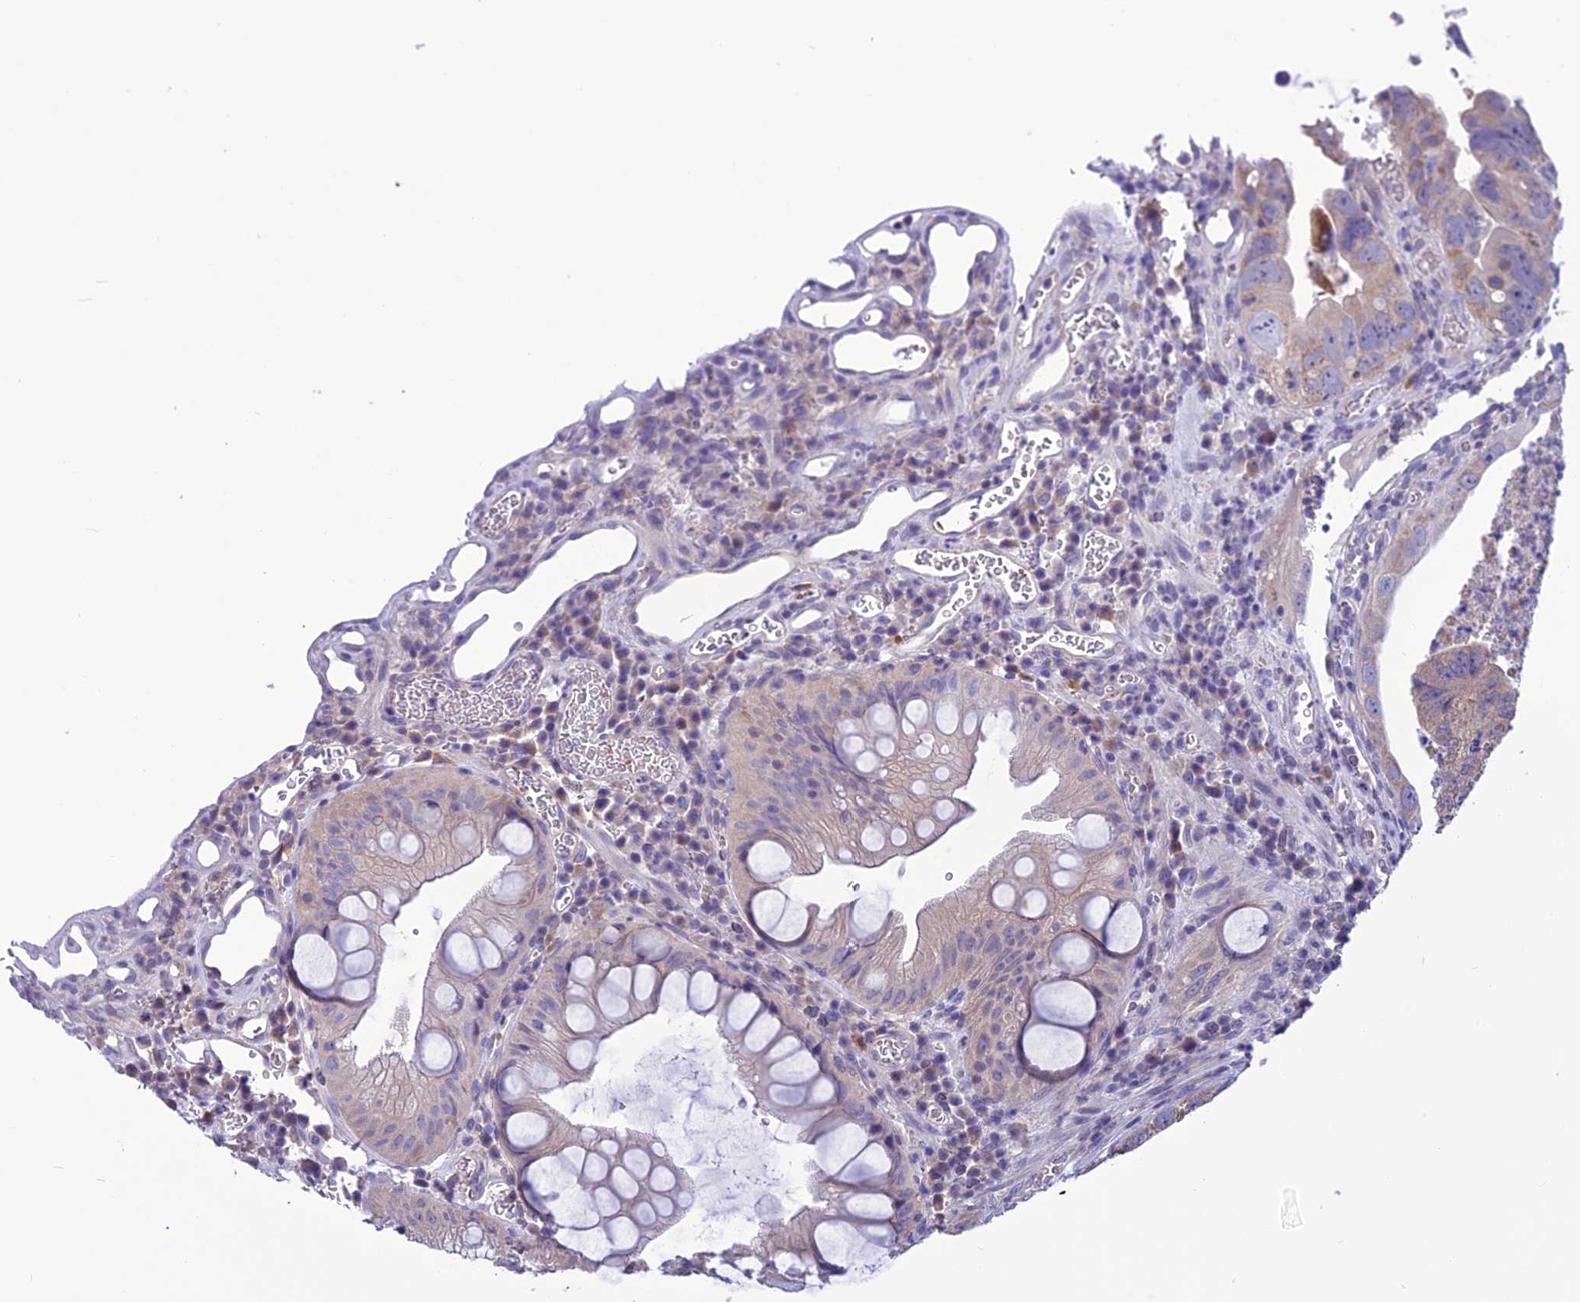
{"staining": {"intensity": "weak", "quantity": "<25%", "location": "cytoplasmic/membranous"}, "tissue": "colorectal cancer", "cell_type": "Tumor cells", "image_type": "cancer", "snomed": [{"axis": "morphology", "description": "Adenocarcinoma, NOS"}, {"axis": "topography", "description": "Rectum"}], "caption": "There is no significant positivity in tumor cells of colorectal cancer.", "gene": "PSMF1", "patient": {"sex": "male", "age": 63}}